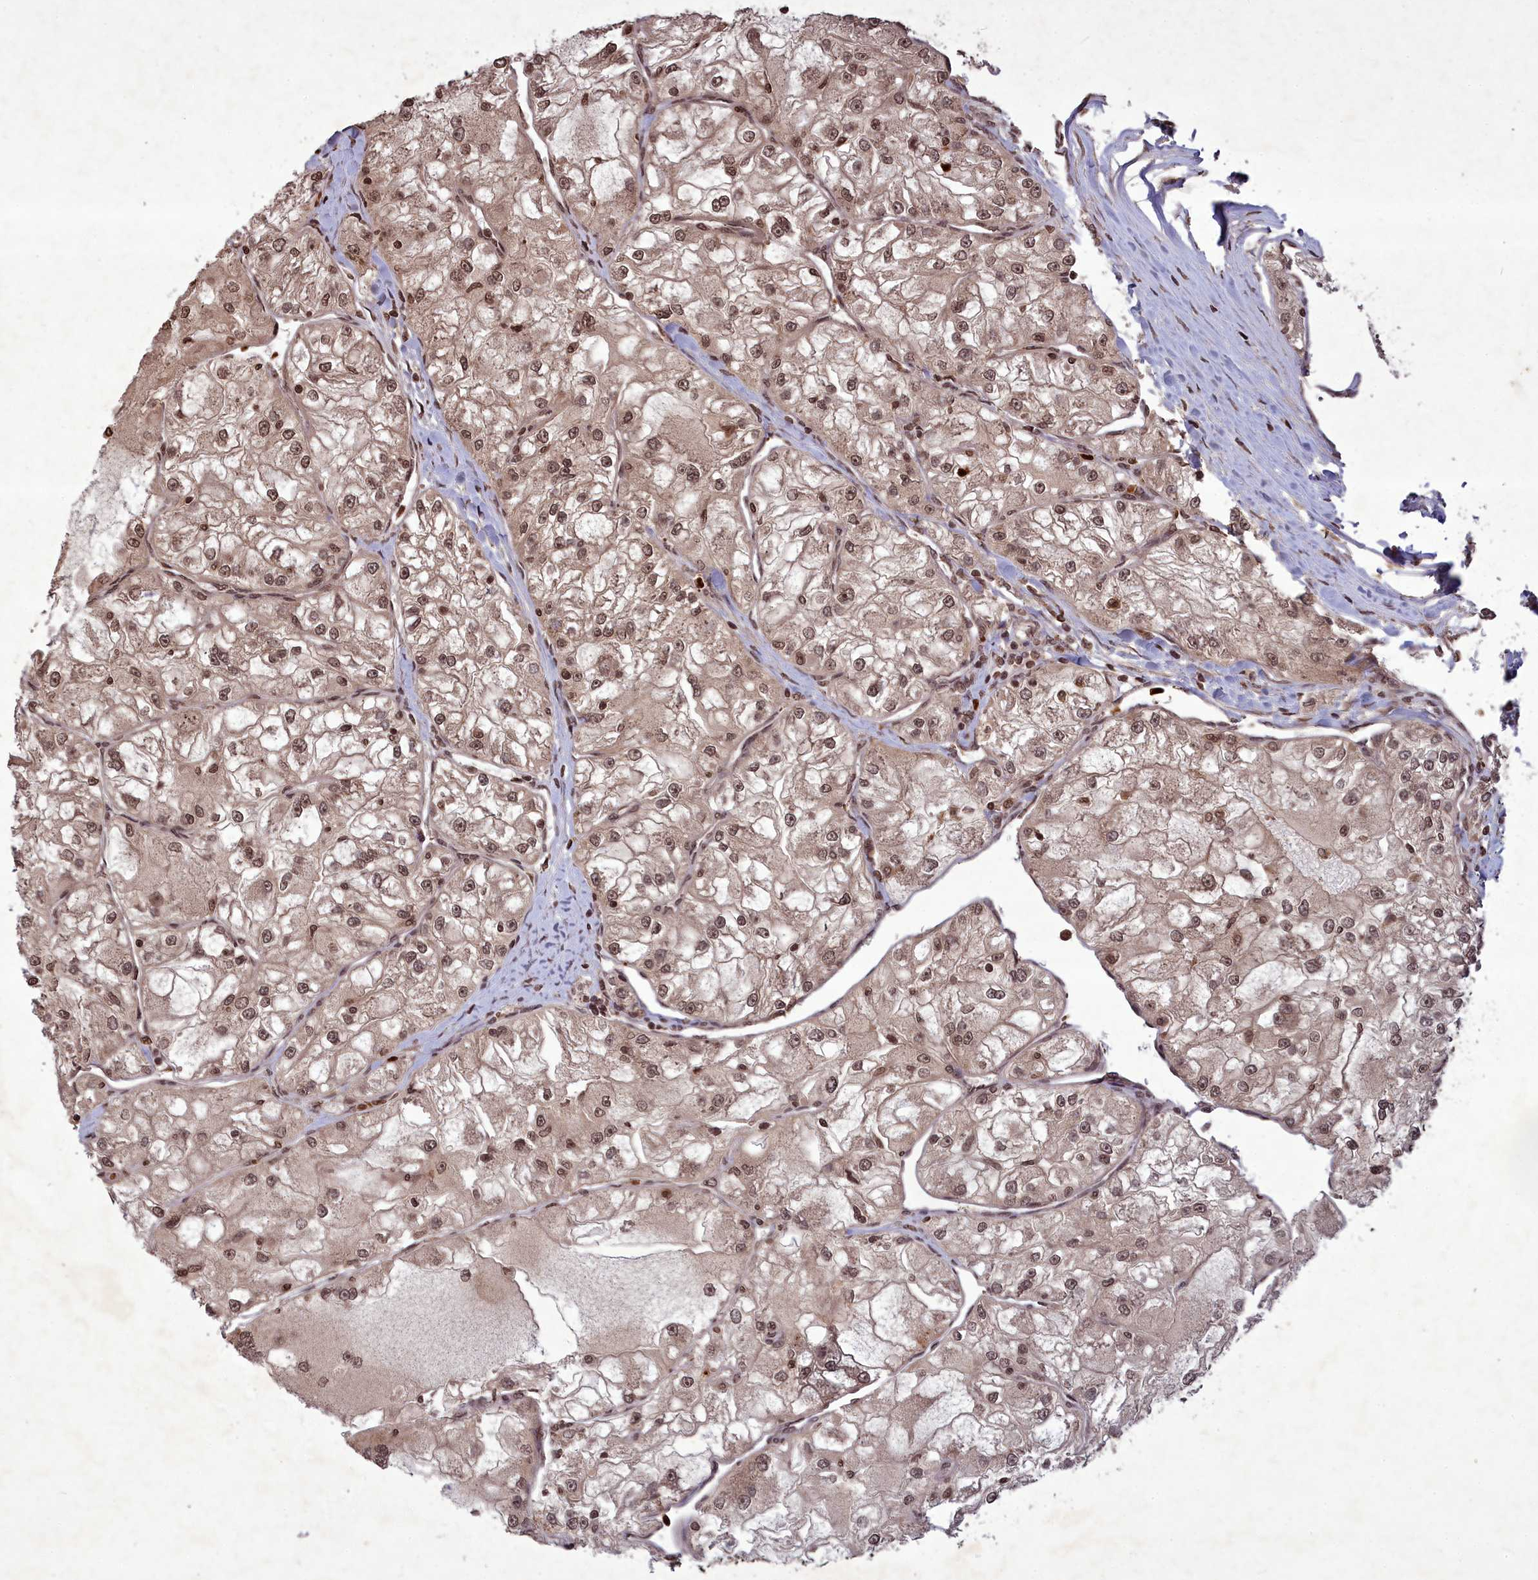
{"staining": {"intensity": "moderate", "quantity": ">75%", "location": "nuclear"}, "tissue": "renal cancer", "cell_type": "Tumor cells", "image_type": "cancer", "snomed": [{"axis": "morphology", "description": "Adenocarcinoma, NOS"}, {"axis": "topography", "description": "Kidney"}], "caption": "Protein expression analysis of human renal cancer reveals moderate nuclear staining in about >75% of tumor cells.", "gene": "SRMS", "patient": {"sex": "female", "age": 72}}